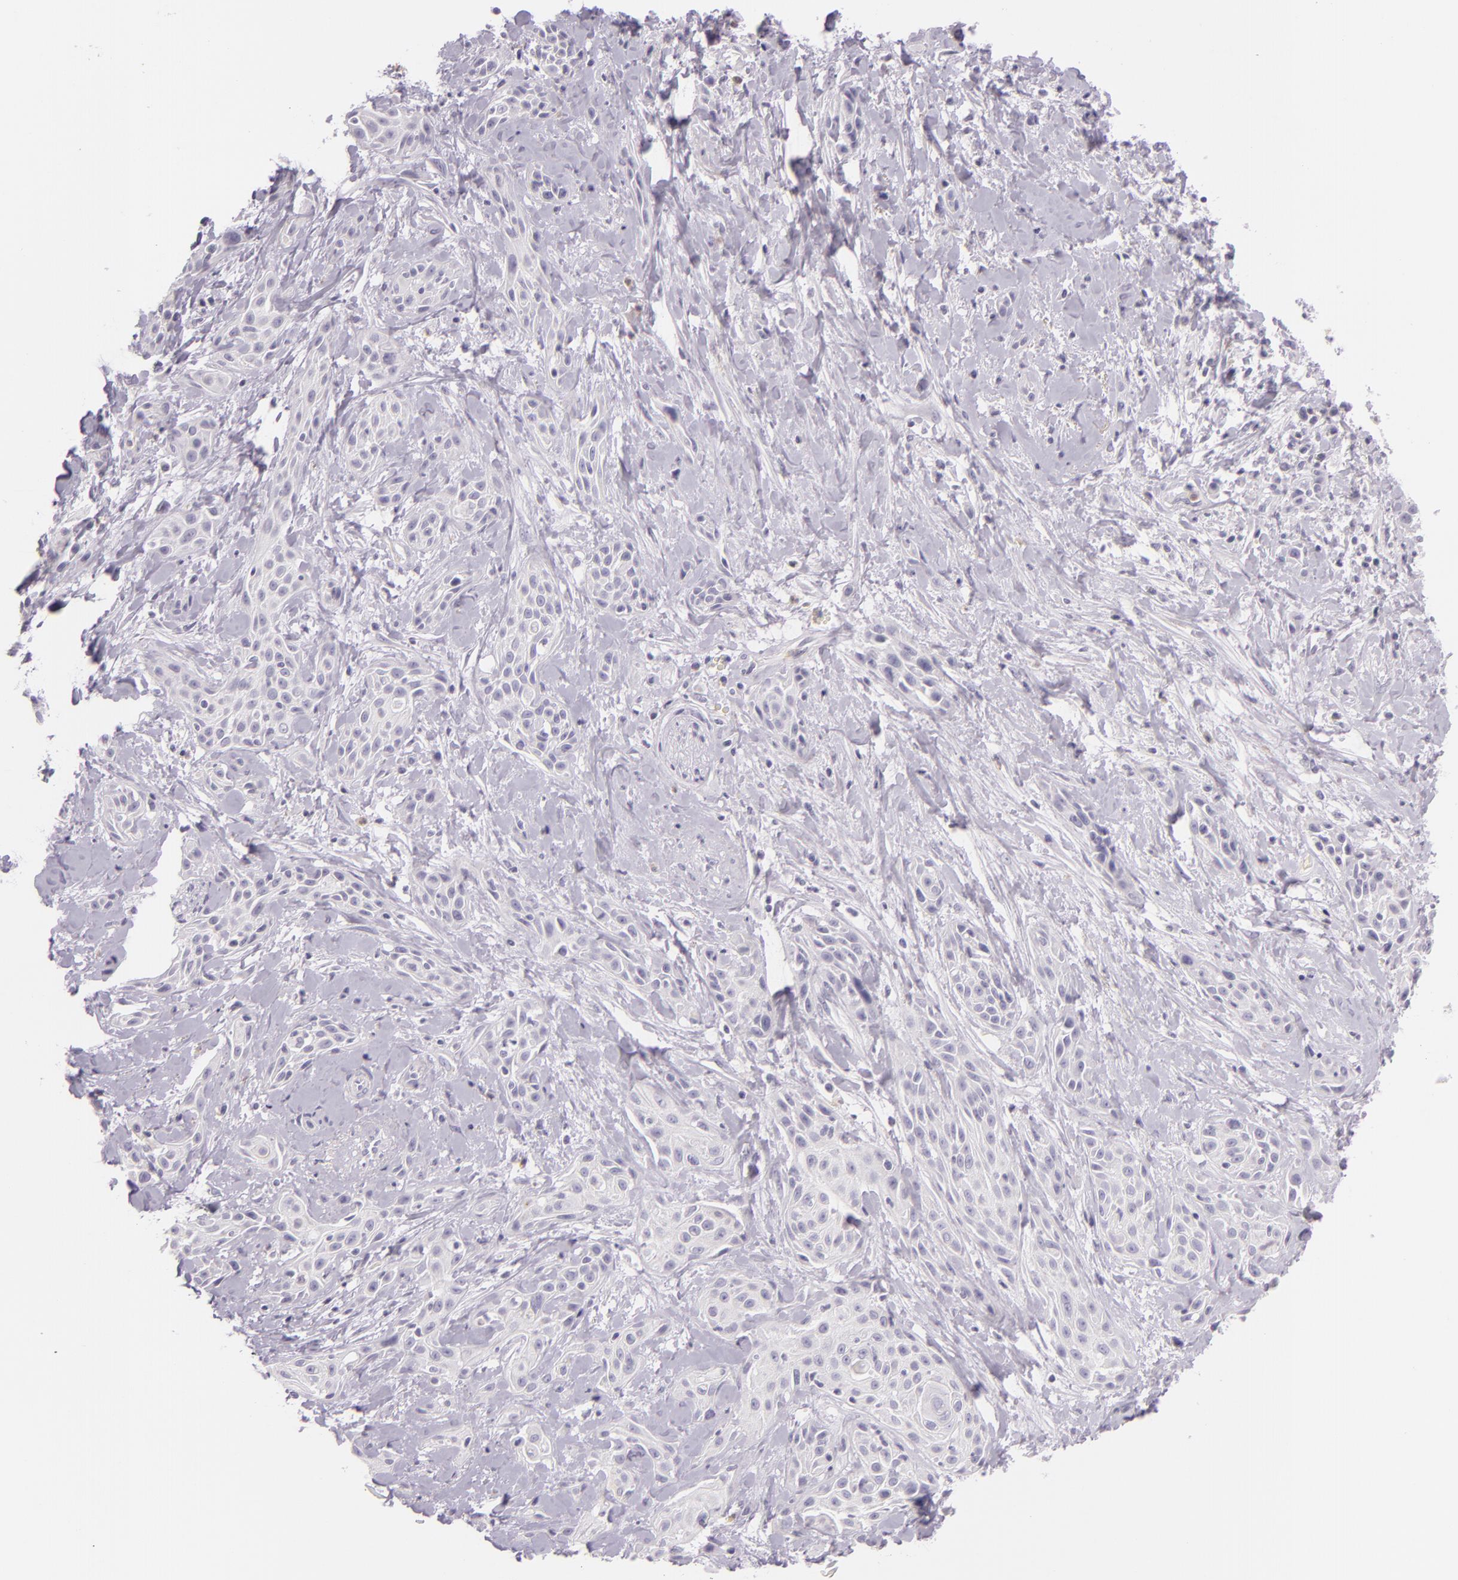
{"staining": {"intensity": "negative", "quantity": "none", "location": "none"}, "tissue": "skin cancer", "cell_type": "Tumor cells", "image_type": "cancer", "snomed": [{"axis": "morphology", "description": "Squamous cell carcinoma, NOS"}, {"axis": "topography", "description": "Skin"}, {"axis": "topography", "description": "Anal"}], "caption": "High magnification brightfield microscopy of skin cancer stained with DAB (3,3'-diaminobenzidine) (brown) and counterstained with hematoxylin (blue): tumor cells show no significant expression.", "gene": "CBS", "patient": {"sex": "male", "age": 64}}